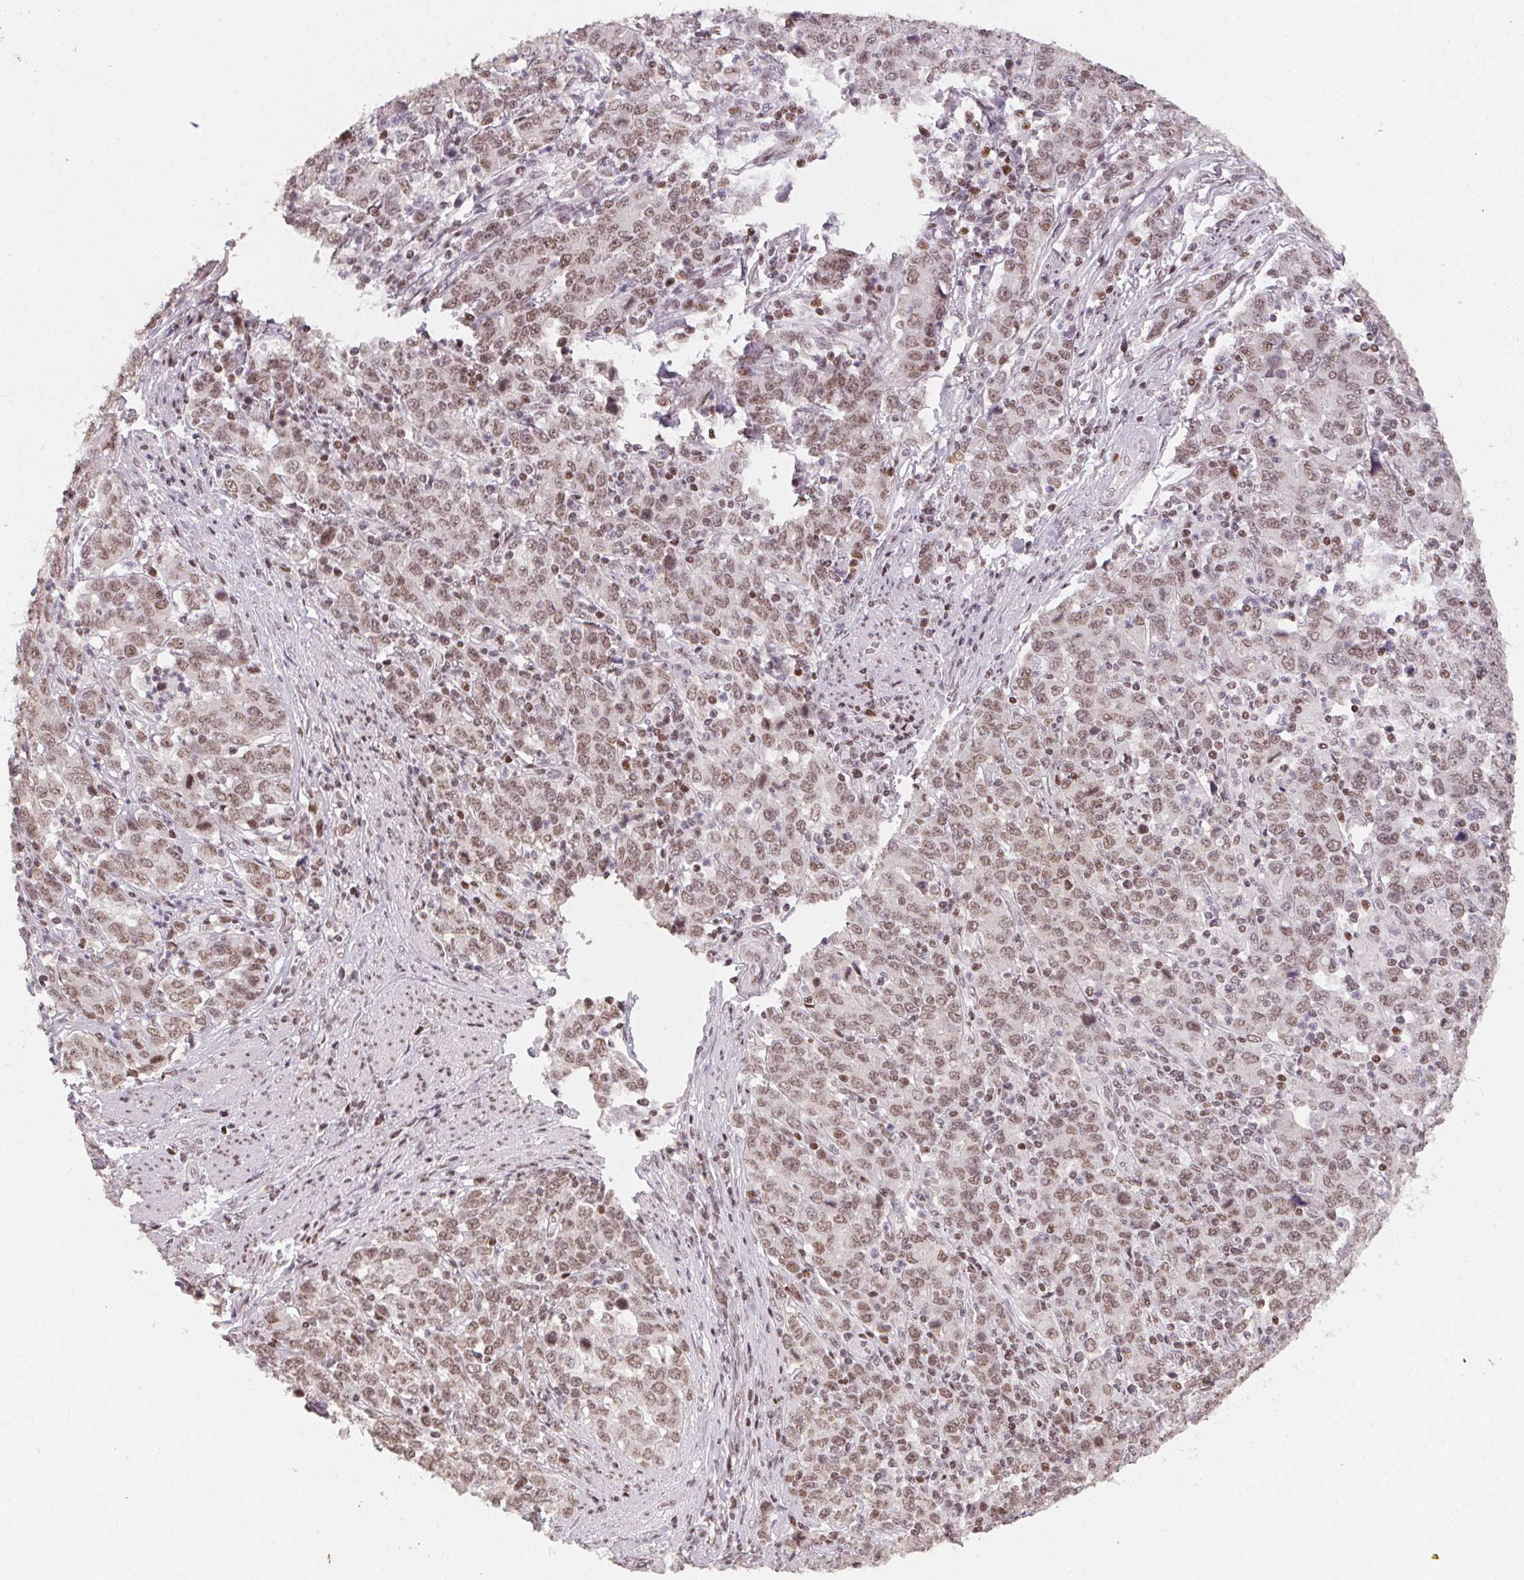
{"staining": {"intensity": "moderate", "quantity": ">75%", "location": "nuclear"}, "tissue": "stomach cancer", "cell_type": "Tumor cells", "image_type": "cancer", "snomed": [{"axis": "morphology", "description": "Adenocarcinoma, NOS"}, {"axis": "topography", "description": "Stomach, upper"}], "caption": "Protein staining of stomach cancer (adenocarcinoma) tissue reveals moderate nuclear staining in approximately >75% of tumor cells.", "gene": "KMT2A", "patient": {"sex": "male", "age": 69}}